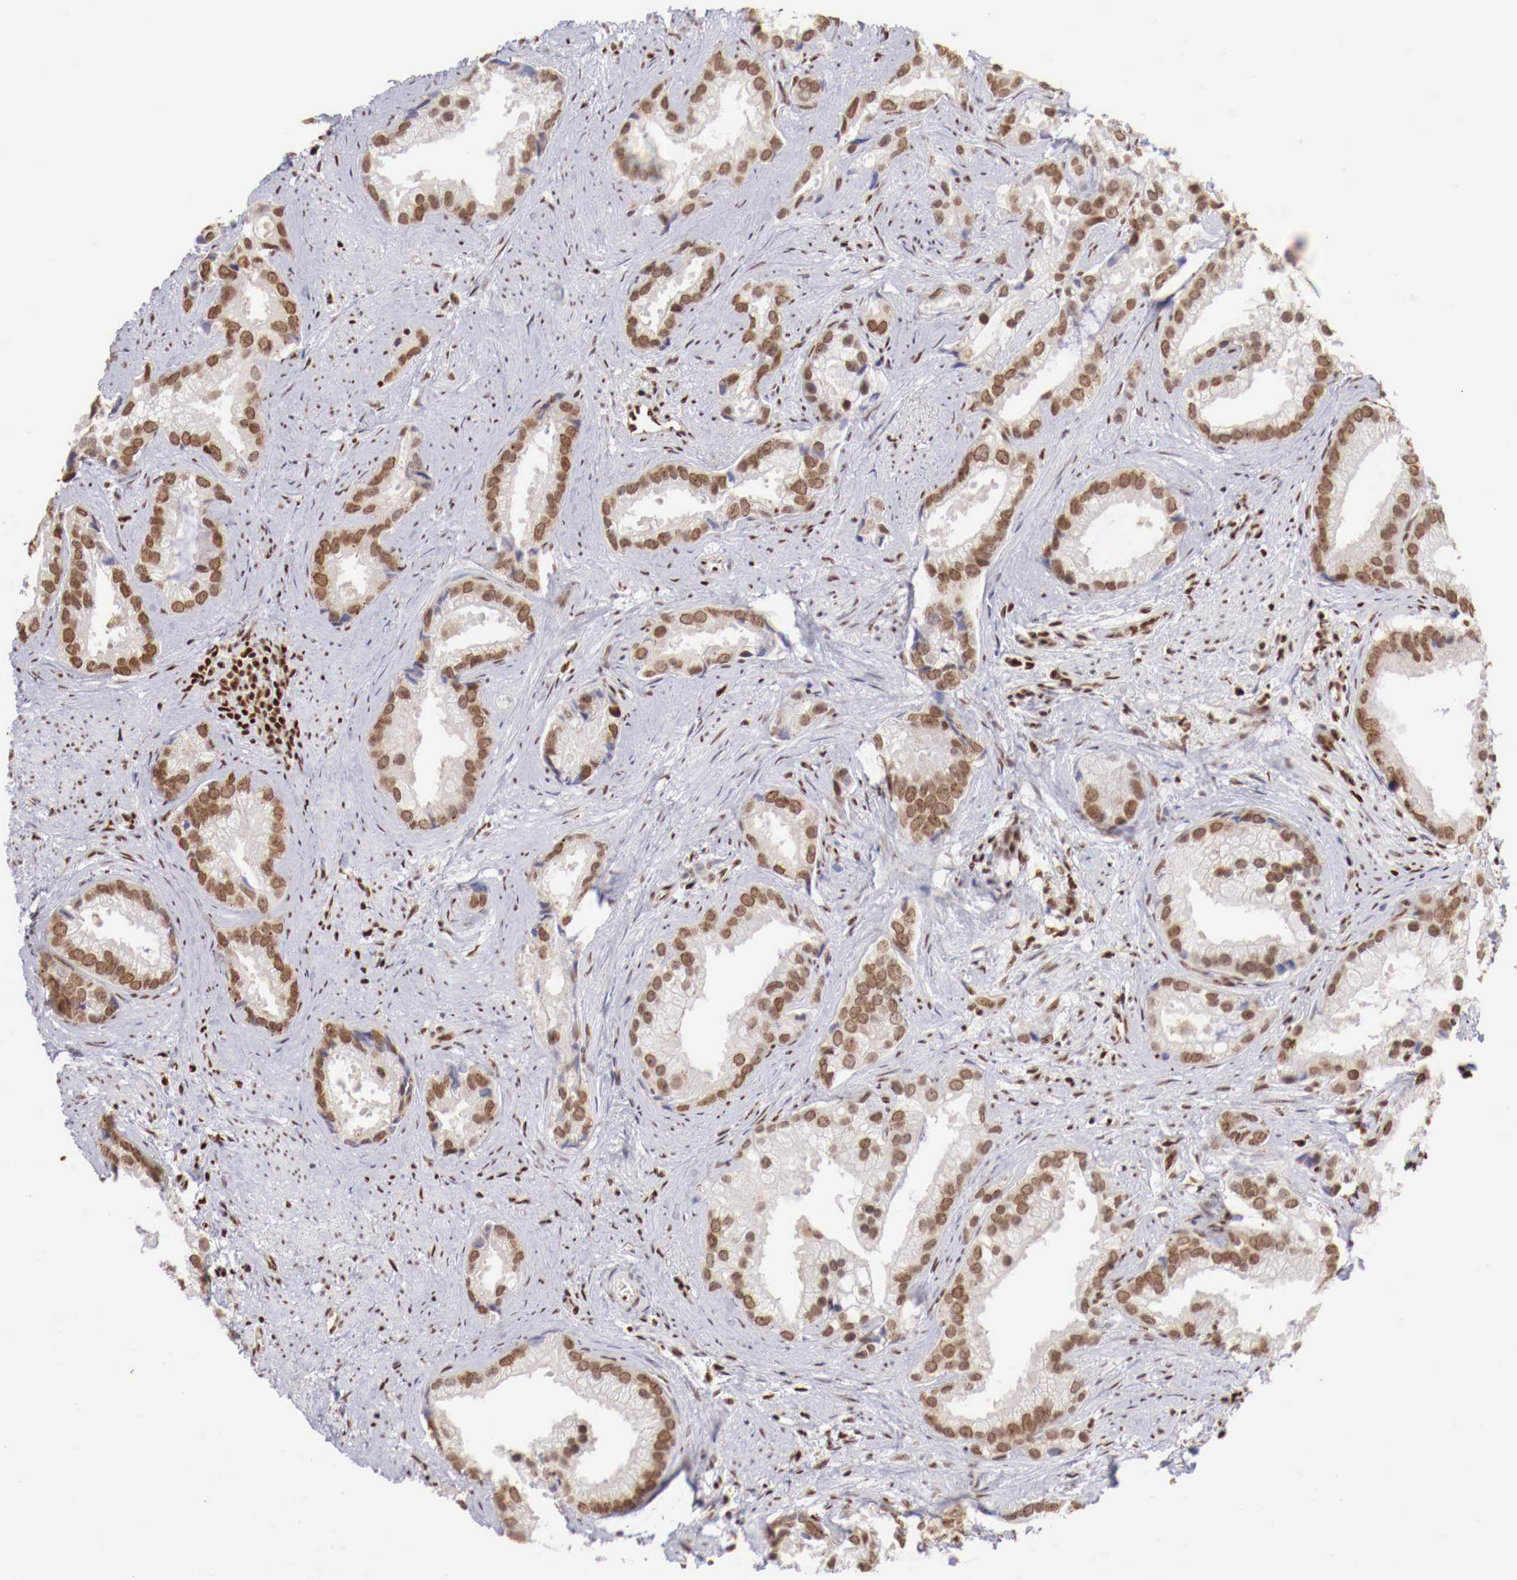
{"staining": {"intensity": "moderate", "quantity": ">75%", "location": "nuclear"}, "tissue": "prostate cancer", "cell_type": "Tumor cells", "image_type": "cancer", "snomed": [{"axis": "morphology", "description": "Adenocarcinoma, Medium grade"}, {"axis": "topography", "description": "Prostate"}], "caption": "This photomicrograph demonstrates immunohistochemistry staining of human prostate cancer, with medium moderate nuclear expression in approximately >75% of tumor cells.", "gene": "MAX", "patient": {"sex": "male", "age": 65}}